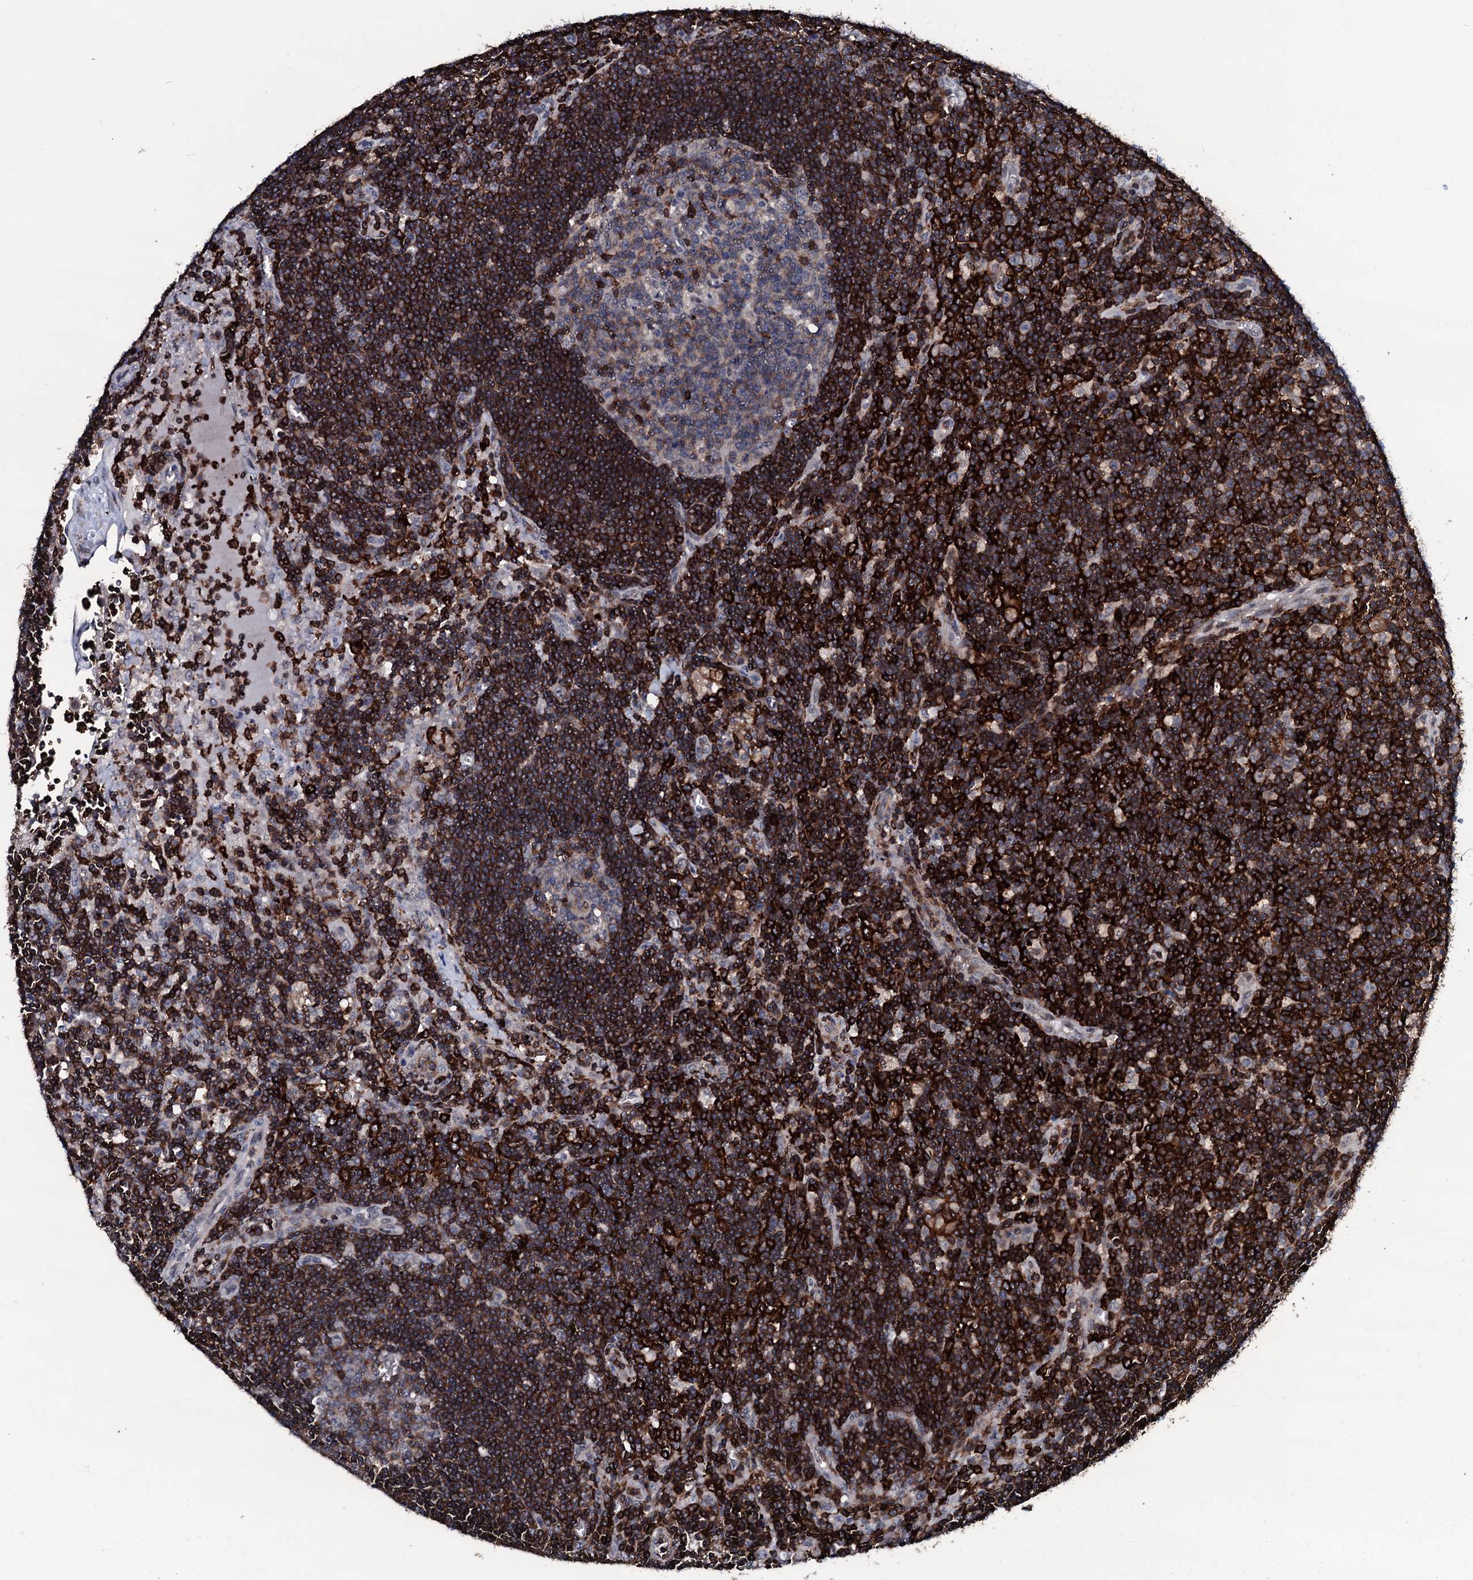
{"staining": {"intensity": "strong", "quantity": "<25%", "location": "cytoplasmic/membranous"}, "tissue": "lymph node", "cell_type": "Germinal center cells", "image_type": "normal", "snomed": [{"axis": "morphology", "description": "Normal tissue, NOS"}, {"axis": "topography", "description": "Lymph node"}], "caption": "Lymph node stained with DAB (3,3'-diaminobenzidine) IHC exhibits medium levels of strong cytoplasmic/membranous expression in about <25% of germinal center cells.", "gene": "OGFOD2", "patient": {"sex": "male", "age": 58}}